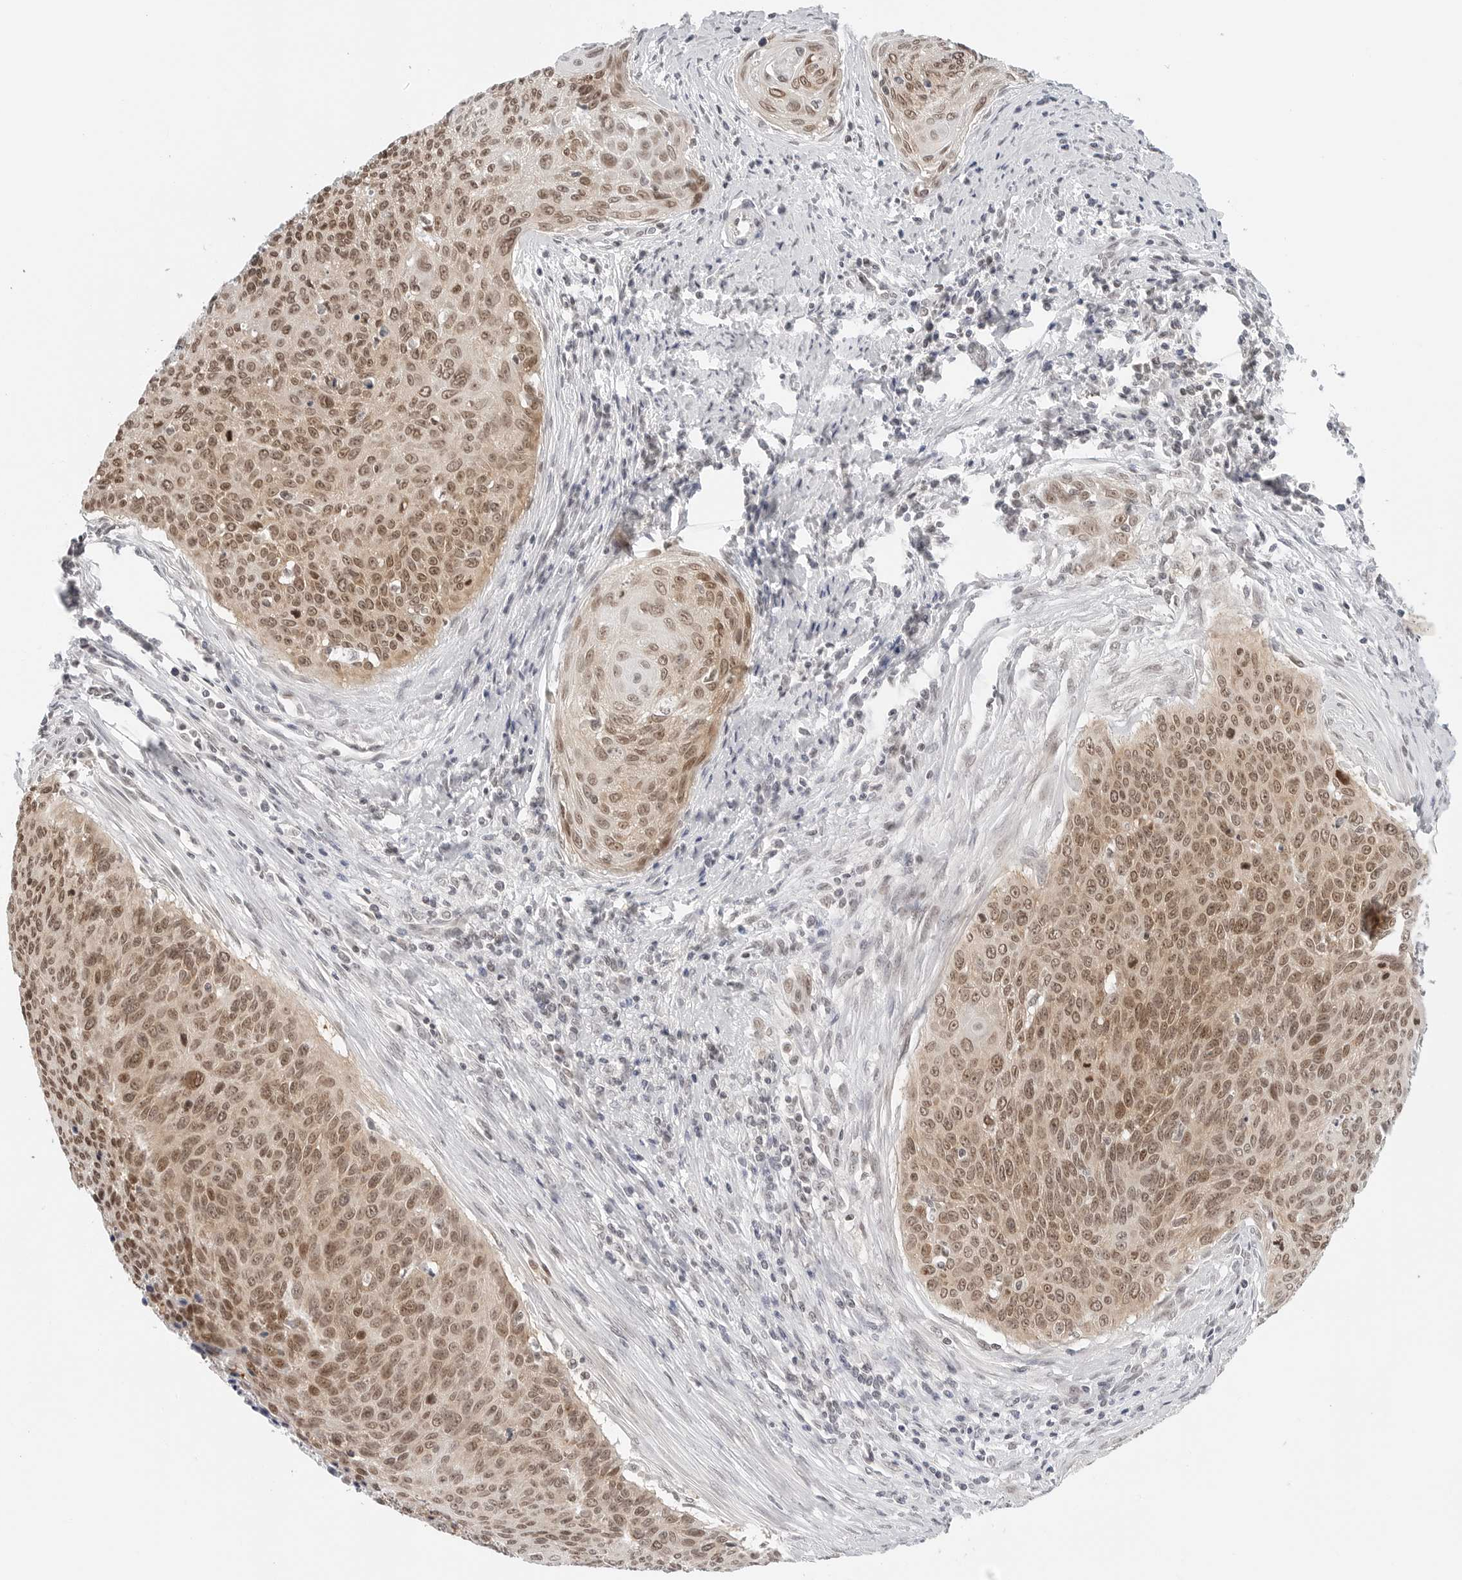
{"staining": {"intensity": "moderate", "quantity": ">75%", "location": "cytoplasmic/membranous,nuclear"}, "tissue": "cervical cancer", "cell_type": "Tumor cells", "image_type": "cancer", "snomed": [{"axis": "morphology", "description": "Squamous cell carcinoma, NOS"}, {"axis": "topography", "description": "Cervix"}], "caption": "Protein expression analysis of cervical squamous cell carcinoma demonstrates moderate cytoplasmic/membranous and nuclear staining in approximately >75% of tumor cells. The staining was performed using DAB (3,3'-diaminobenzidine) to visualize the protein expression in brown, while the nuclei were stained in blue with hematoxylin (Magnification: 20x).", "gene": "METAP1", "patient": {"sex": "female", "age": 55}}